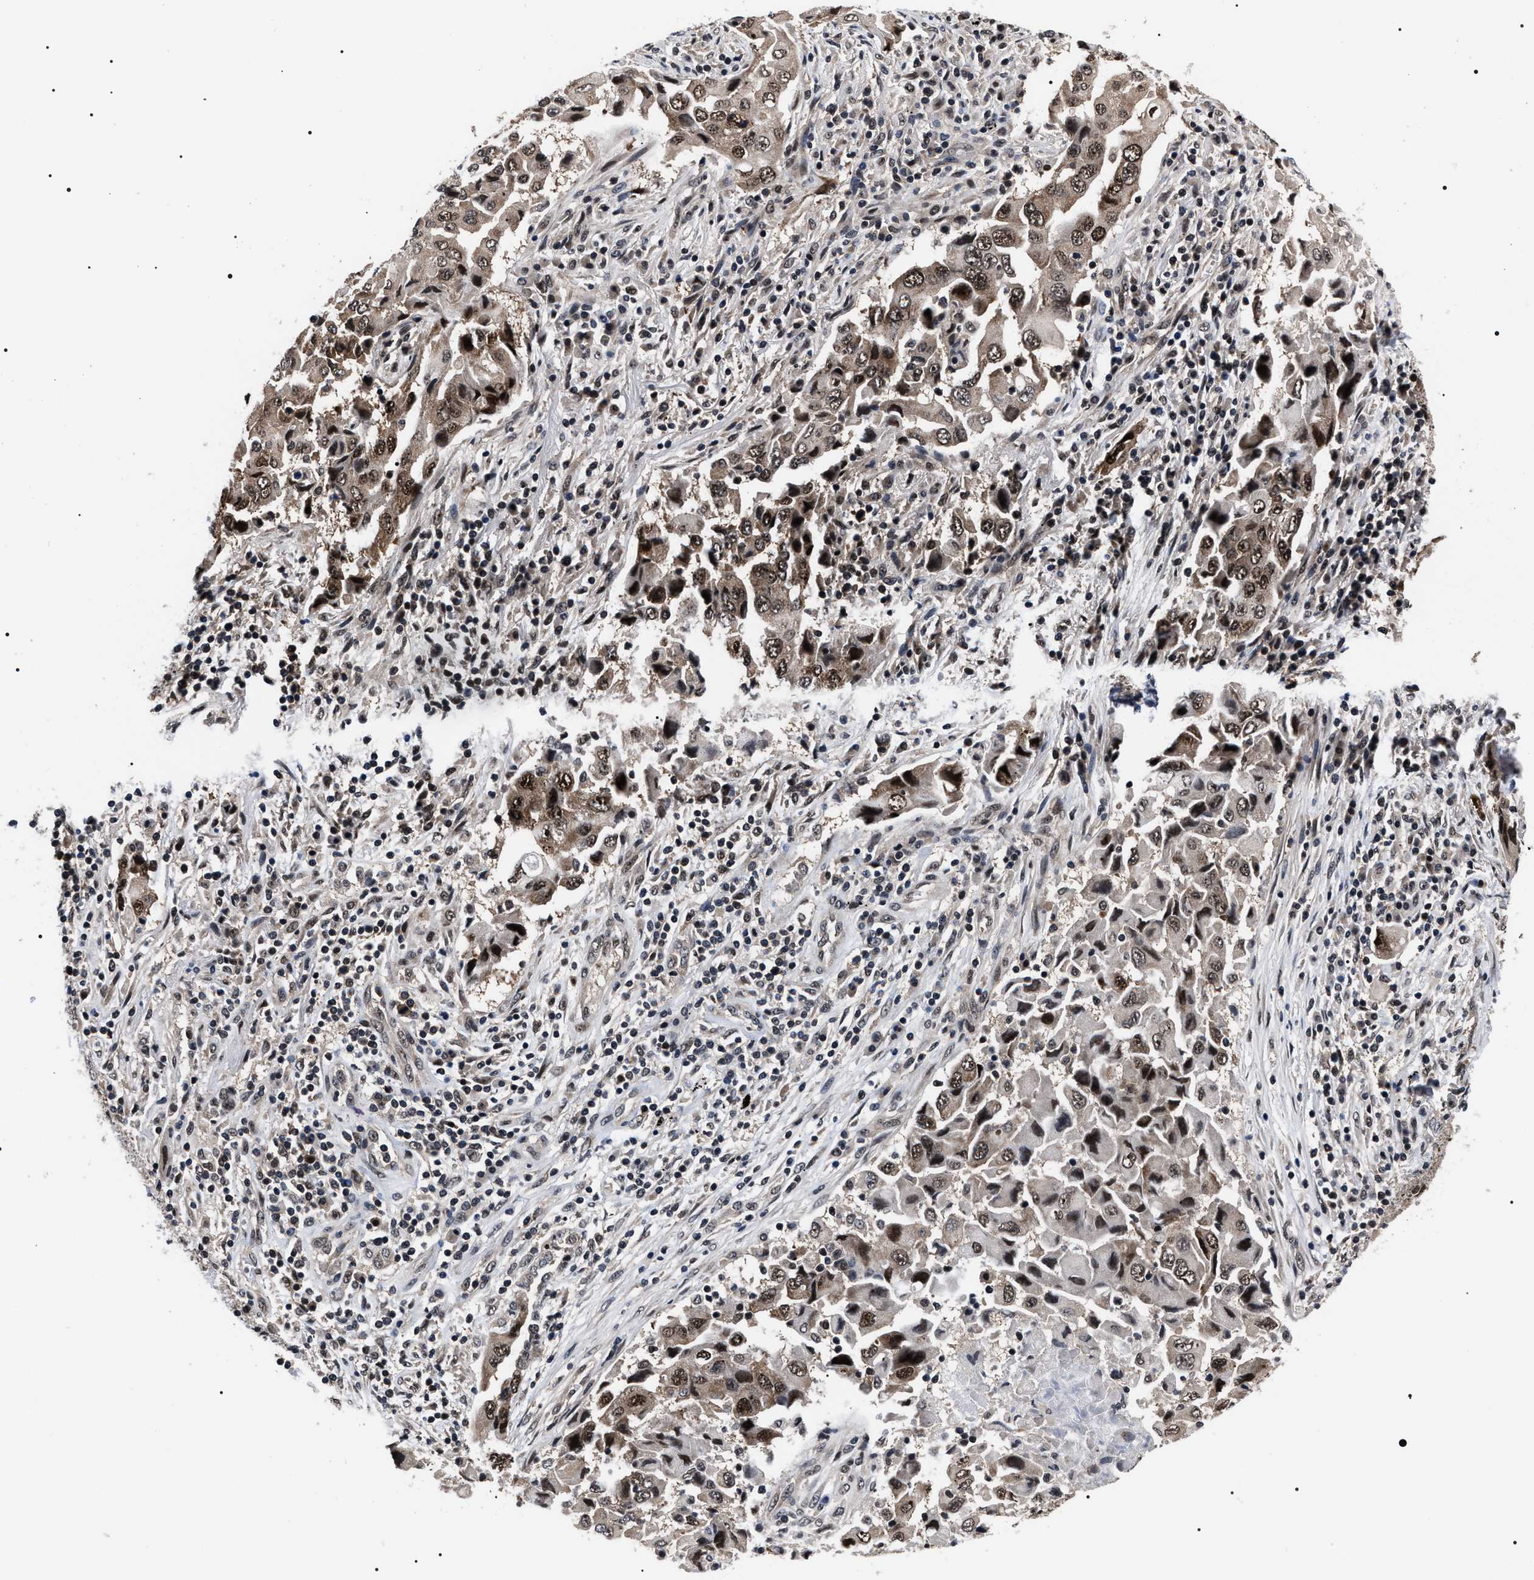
{"staining": {"intensity": "moderate", "quantity": "25%-75%", "location": "cytoplasmic/membranous,nuclear"}, "tissue": "lung cancer", "cell_type": "Tumor cells", "image_type": "cancer", "snomed": [{"axis": "morphology", "description": "Adenocarcinoma, NOS"}, {"axis": "topography", "description": "Lung"}], "caption": "Immunohistochemistry (IHC) (DAB (3,3'-diaminobenzidine)) staining of lung cancer (adenocarcinoma) shows moderate cytoplasmic/membranous and nuclear protein positivity in approximately 25%-75% of tumor cells.", "gene": "CSNK2A1", "patient": {"sex": "female", "age": 65}}